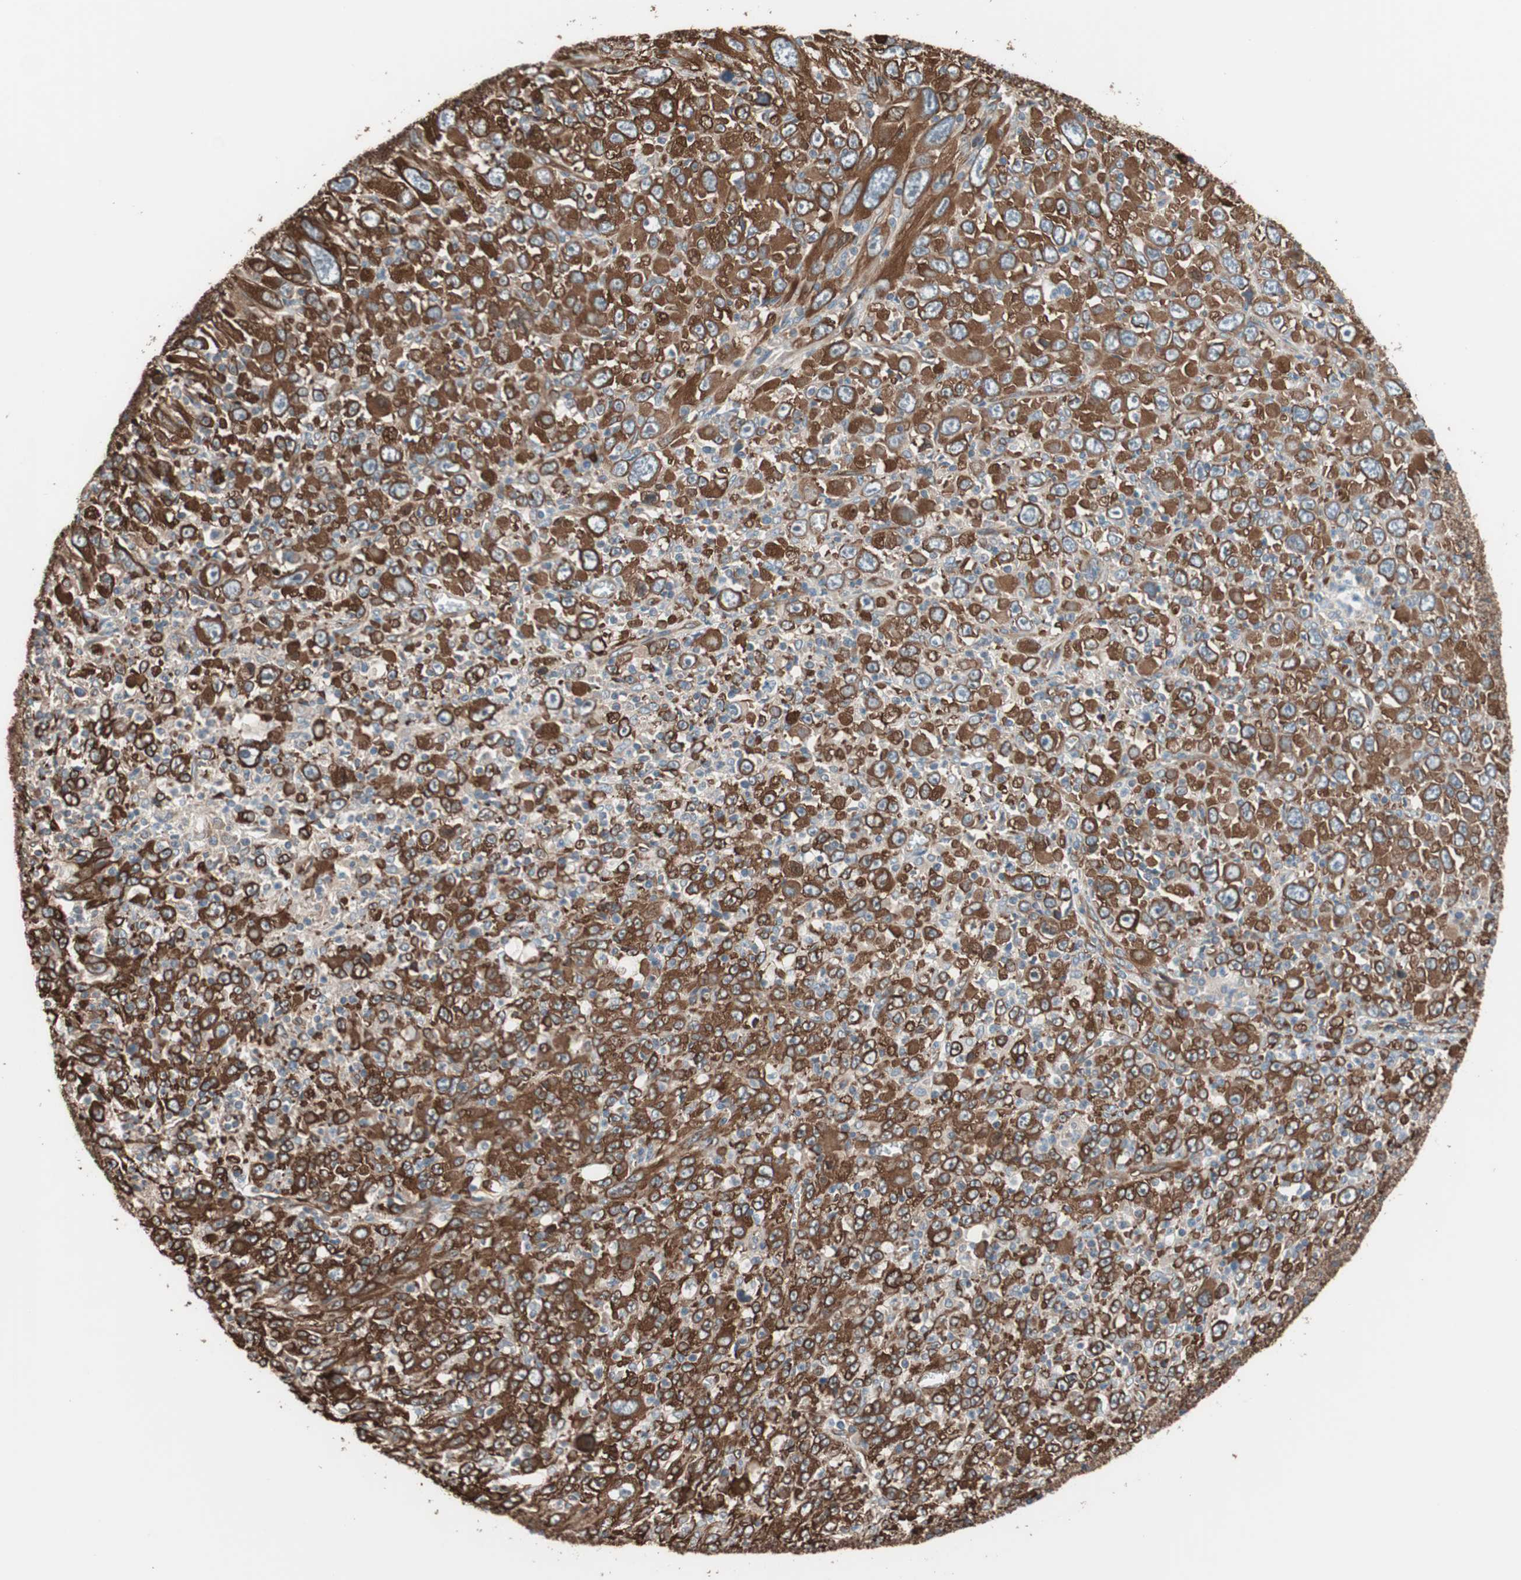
{"staining": {"intensity": "strong", "quantity": ">75%", "location": "cytoplasmic/membranous"}, "tissue": "melanoma", "cell_type": "Tumor cells", "image_type": "cancer", "snomed": [{"axis": "morphology", "description": "Malignant melanoma, Metastatic site"}, {"axis": "topography", "description": "Skin"}], "caption": "Malignant melanoma (metastatic site) stained with a brown dye exhibits strong cytoplasmic/membranous positive staining in about >75% of tumor cells.", "gene": "GPSM2", "patient": {"sex": "female", "age": 56}}